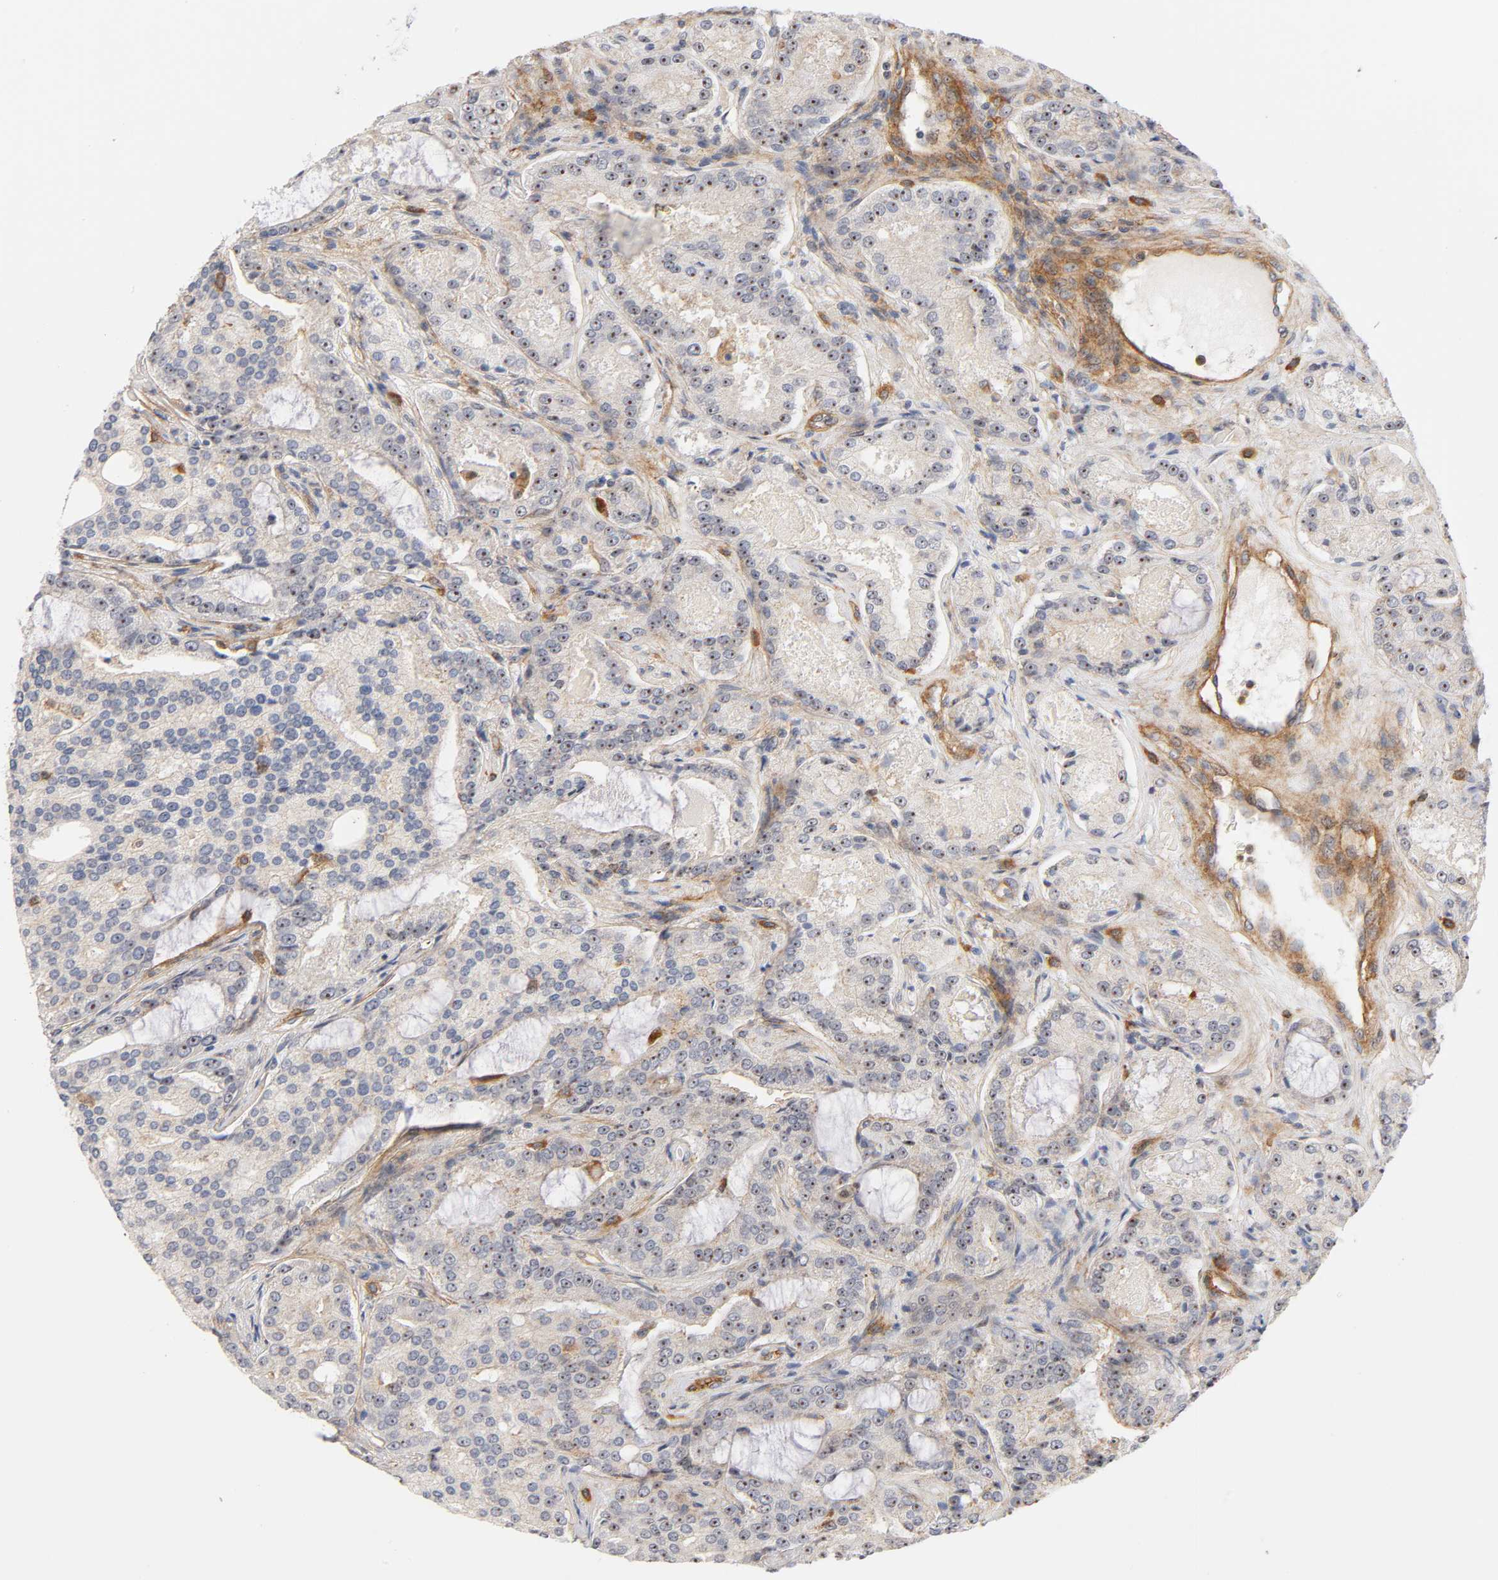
{"staining": {"intensity": "strong", "quantity": "25%-75%", "location": "cytoplasmic/membranous,nuclear"}, "tissue": "prostate cancer", "cell_type": "Tumor cells", "image_type": "cancer", "snomed": [{"axis": "morphology", "description": "Adenocarcinoma, High grade"}, {"axis": "topography", "description": "Prostate"}], "caption": "A brown stain shows strong cytoplasmic/membranous and nuclear staining of a protein in adenocarcinoma (high-grade) (prostate) tumor cells. Nuclei are stained in blue.", "gene": "PLD1", "patient": {"sex": "male", "age": 72}}